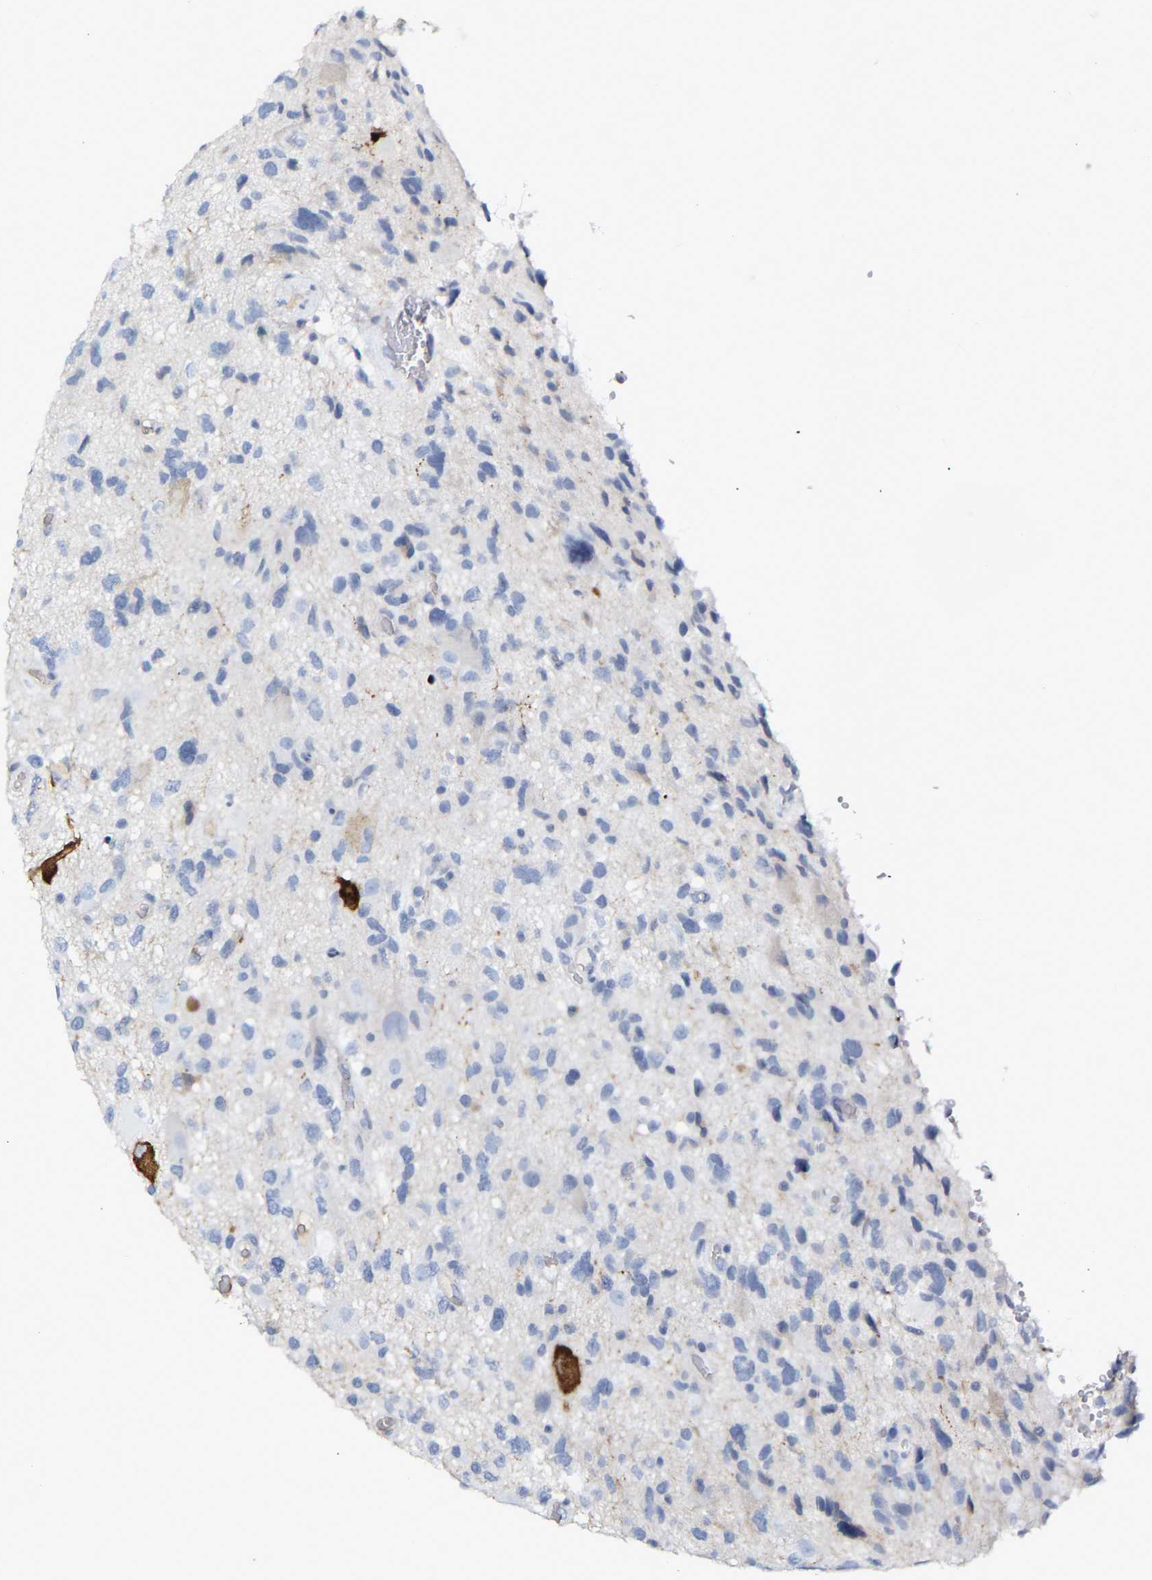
{"staining": {"intensity": "negative", "quantity": "none", "location": "none"}, "tissue": "glioma", "cell_type": "Tumor cells", "image_type": "cancer", "snomed": [{"axis": "morphology", "description": "Glioma, malignant, High grade"}, {"axis": "topography", "description": "Brain"}], "caption": "Glioma was stained to show a protein in brown. There is no significant positivity in tumor cells.", "gene": "GNAS", "patient": {"sex": "male", "age": 33}}